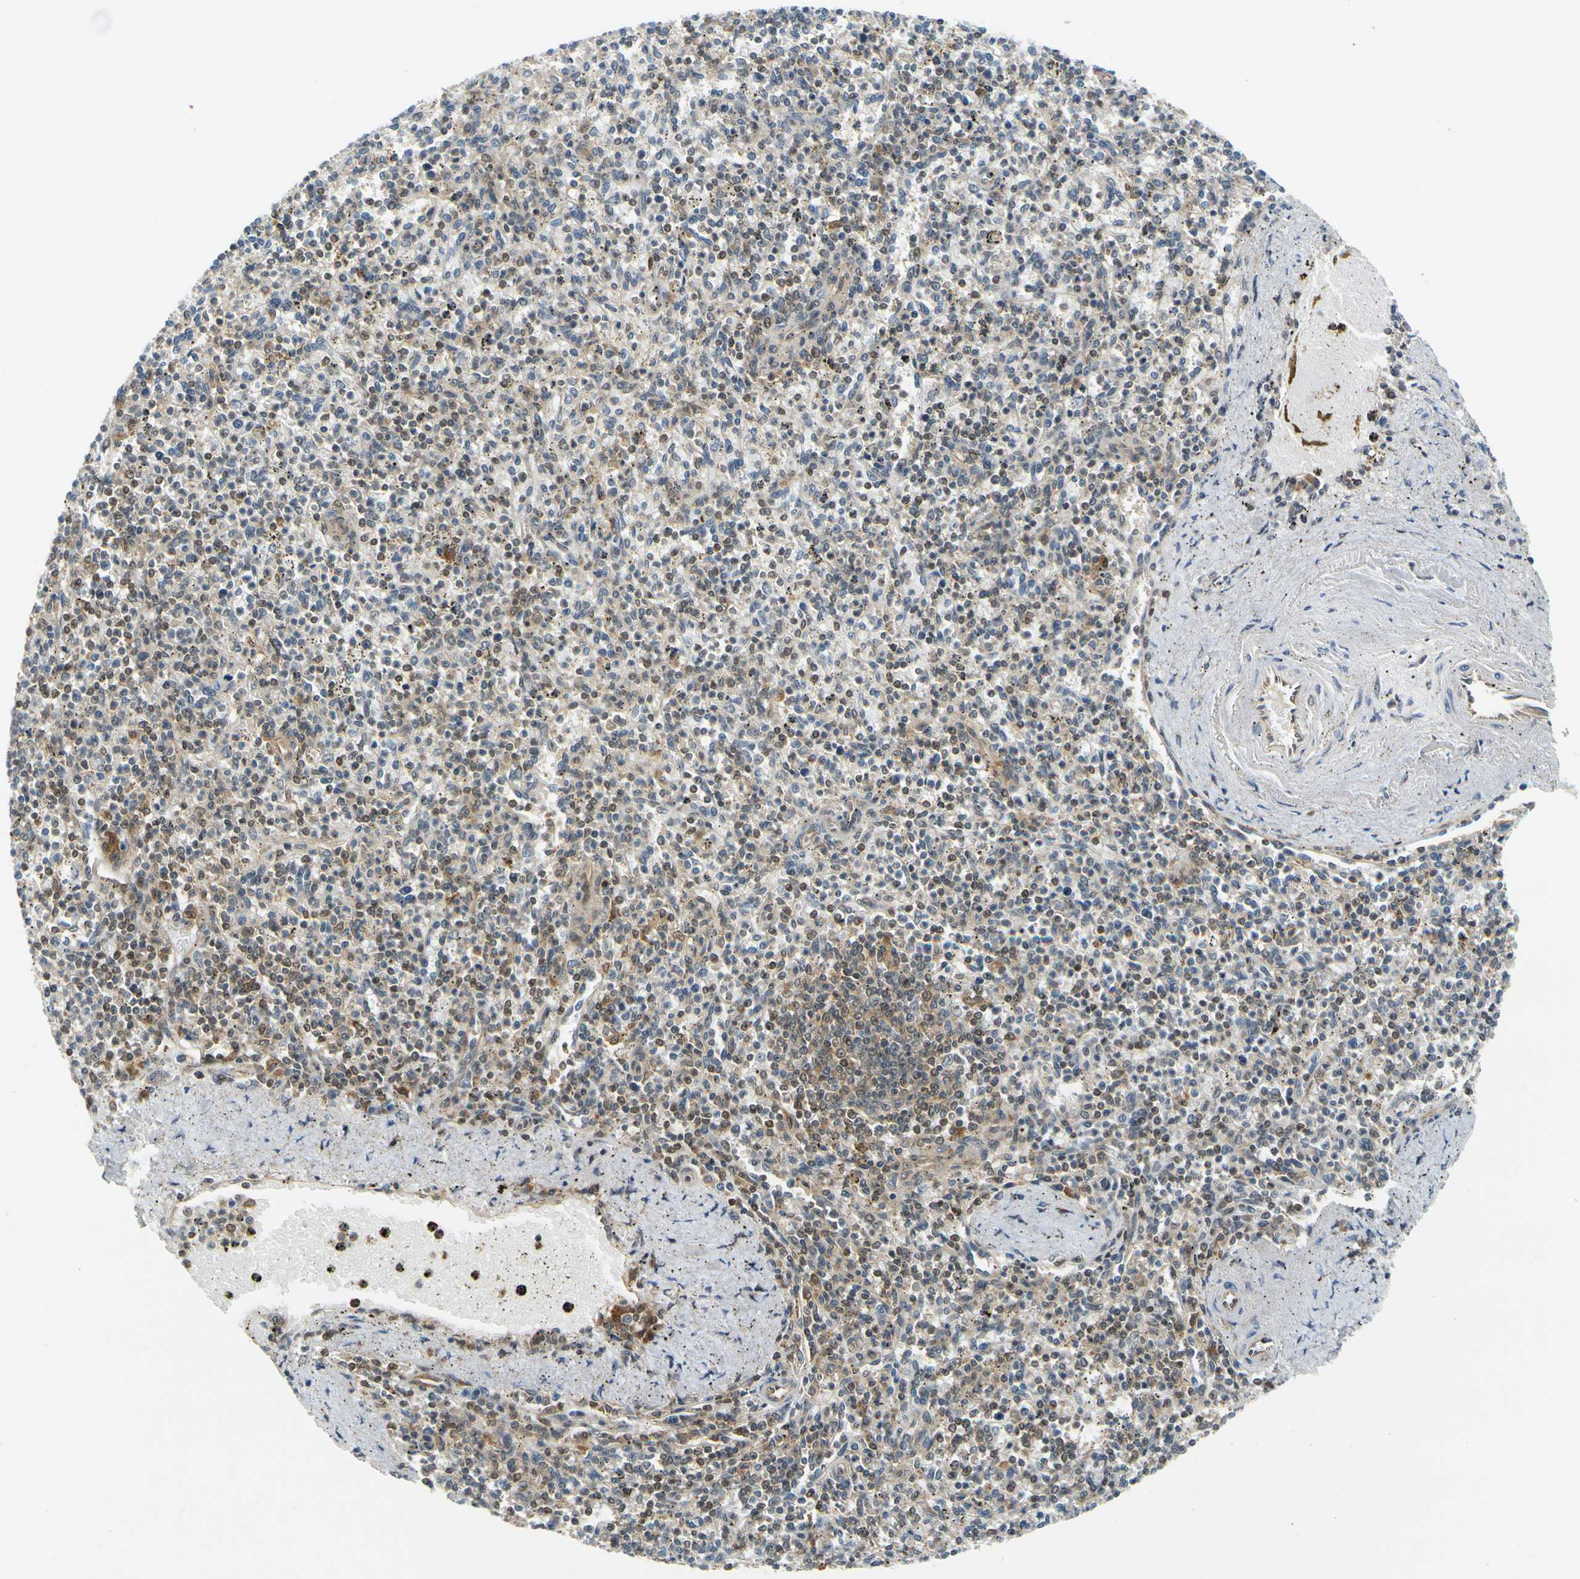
{"staining": {"intensity": "moderate", "quantity": ">75%", "location": "cytoplasmic/membranous,nuclear"}, "tissue": "spleen", "cell_type": "Cells in red pulp", "image_type": "normal", "snomed": [{"axis": "morphology", "description": "Normal tissue, NOS"}, {"axis": "topography", "description": "Spleen"}], "caption": "A medium amount of moderate cytoplasmic/membranous,nuclear staining is present in approximately >75% of cells in red pulp in normal spleen.", "gene": "MAPK9", "patient": {"sex": "male", "age": 72}}